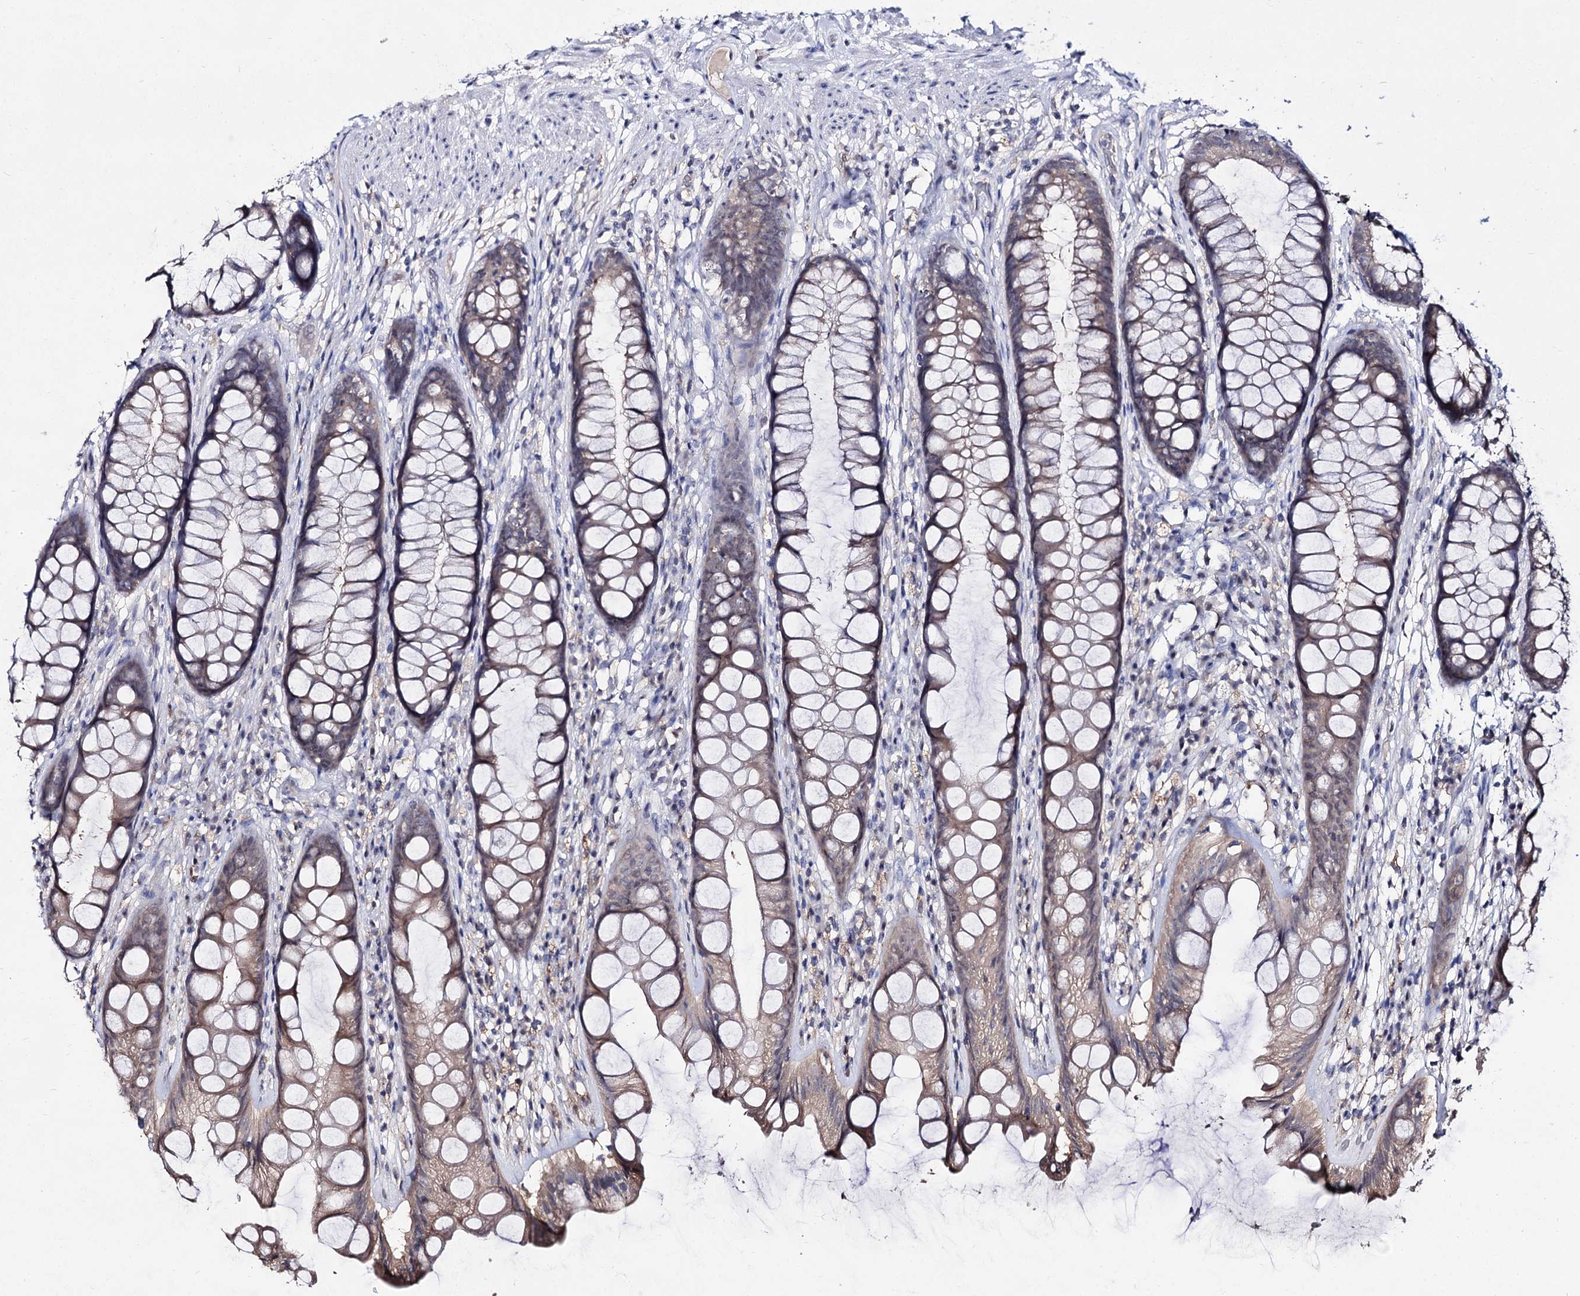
{"staining": {"intensity": "weak", "quantity": "25%-75%", "location": "cytoplasmic/membranous"}, "tissue": "rectum", "cell_type": "Glandular cells", "image_type": "normal", "snomed": [{"axis": "morphology", "description": "Normal tissue, NOS"}, {"axis": "topography", "description": "Rectum"}], "caption": "Immunohistochemistry image of benign rectum stained for a protein (brown), which reveals low levels of weak cytoplasmic/membranous expression in about 25%-75% of glandular cells.", "gene": "ACTR6", "patient": {"sex": "male", "age": 74}}